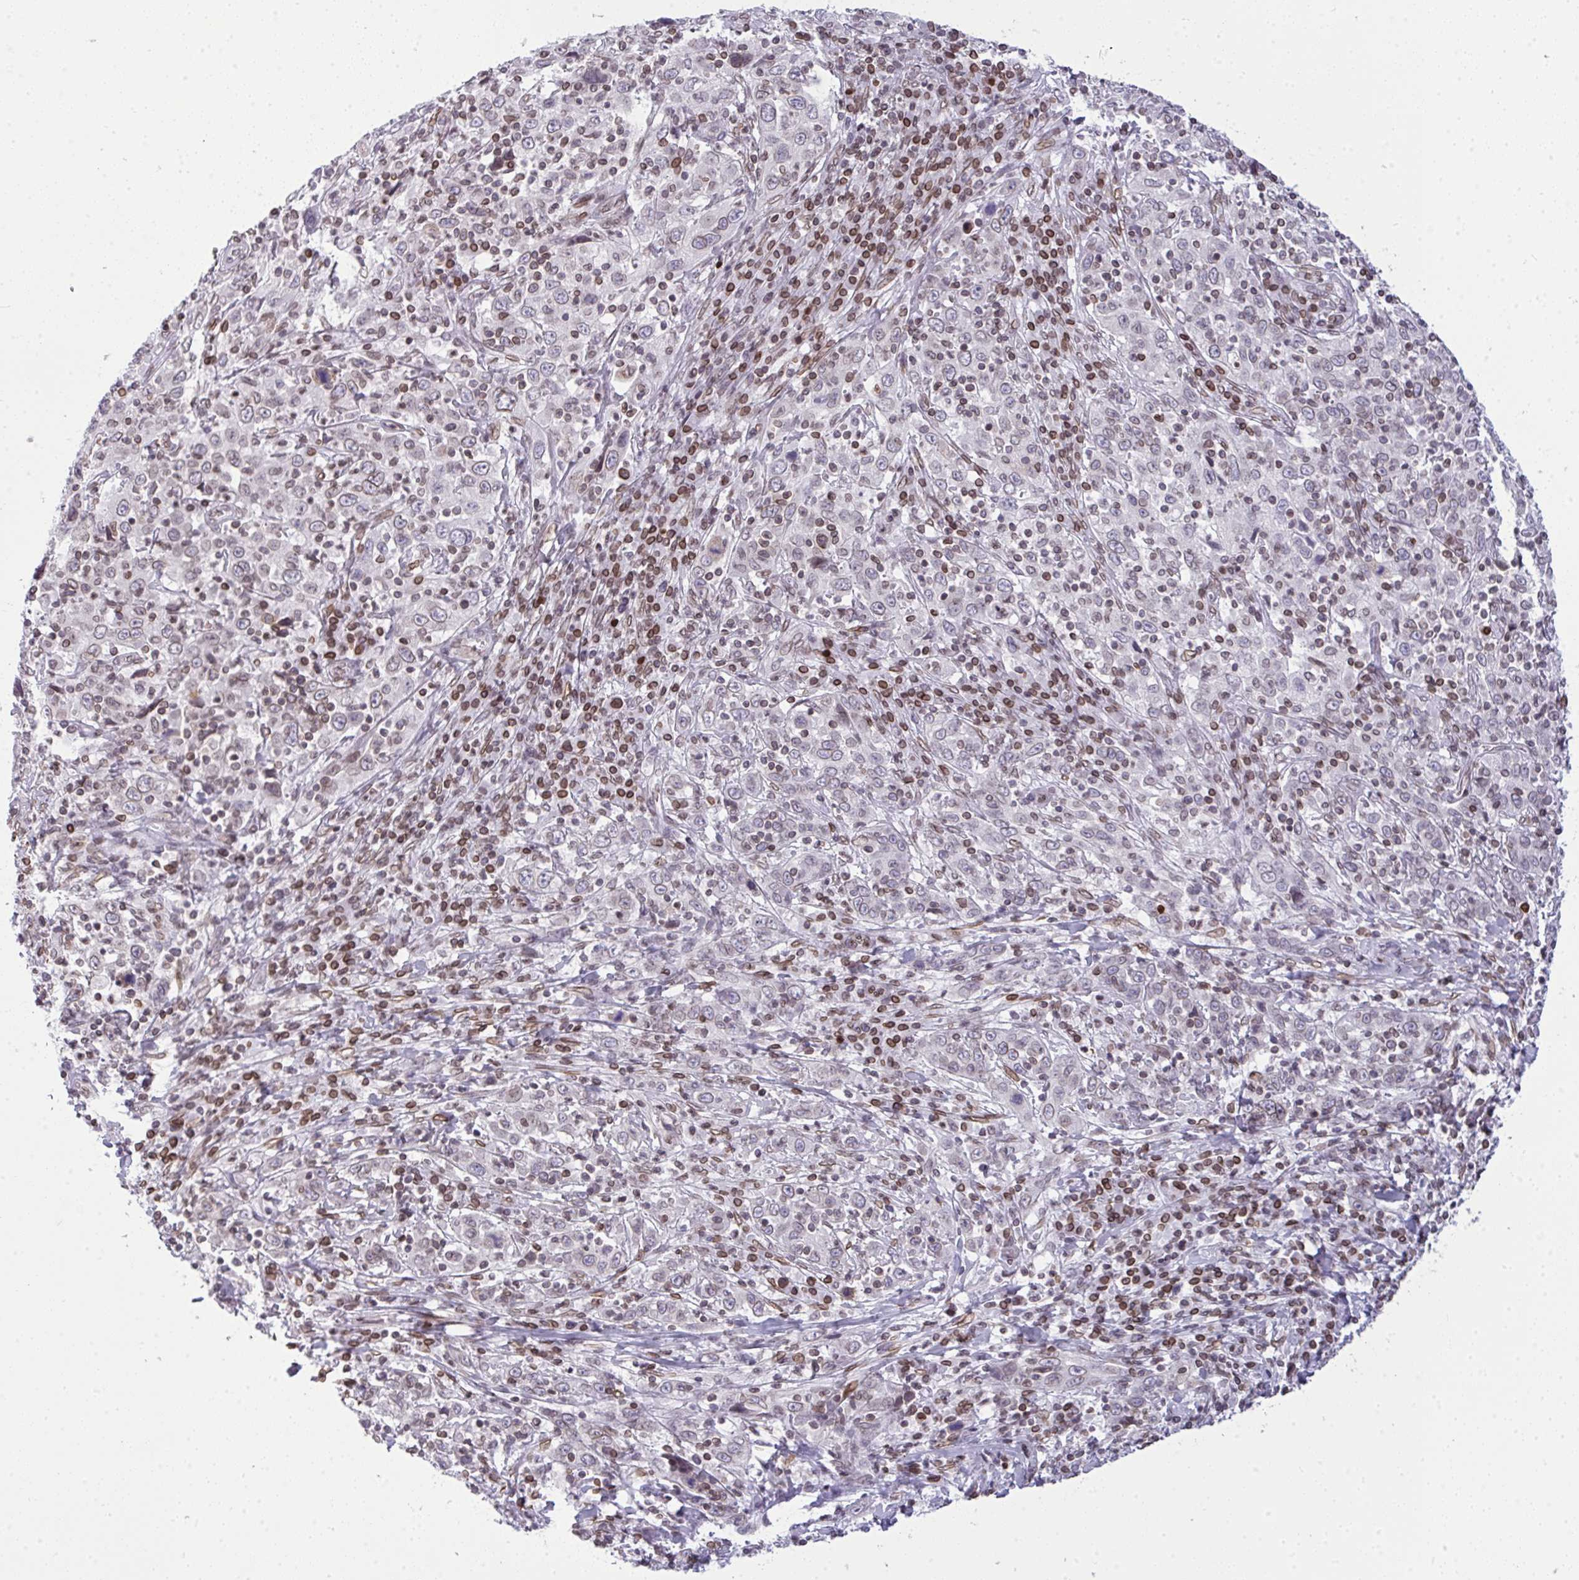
{"staining": {"intensity": "weak", "quantity": "<25%", "location": "cytoplasmic/membranous,nuclear"}, "tissue": "cervical cancer", "cell_type": "Tumor cells", "image_type": "cancer", "snomed": [{"axis": "morphology", "description": "Squamous cell carcinoma, NOS"}, {"axis": "topography", "description": "Cervix"}], "caption": "Squamous cell carcinoma (cervical) was stained to show a protein in brown. There is no significant expression in tumor cells.", "gene": "LMNB2", "patient": {"sex": "female", "age": 46}}